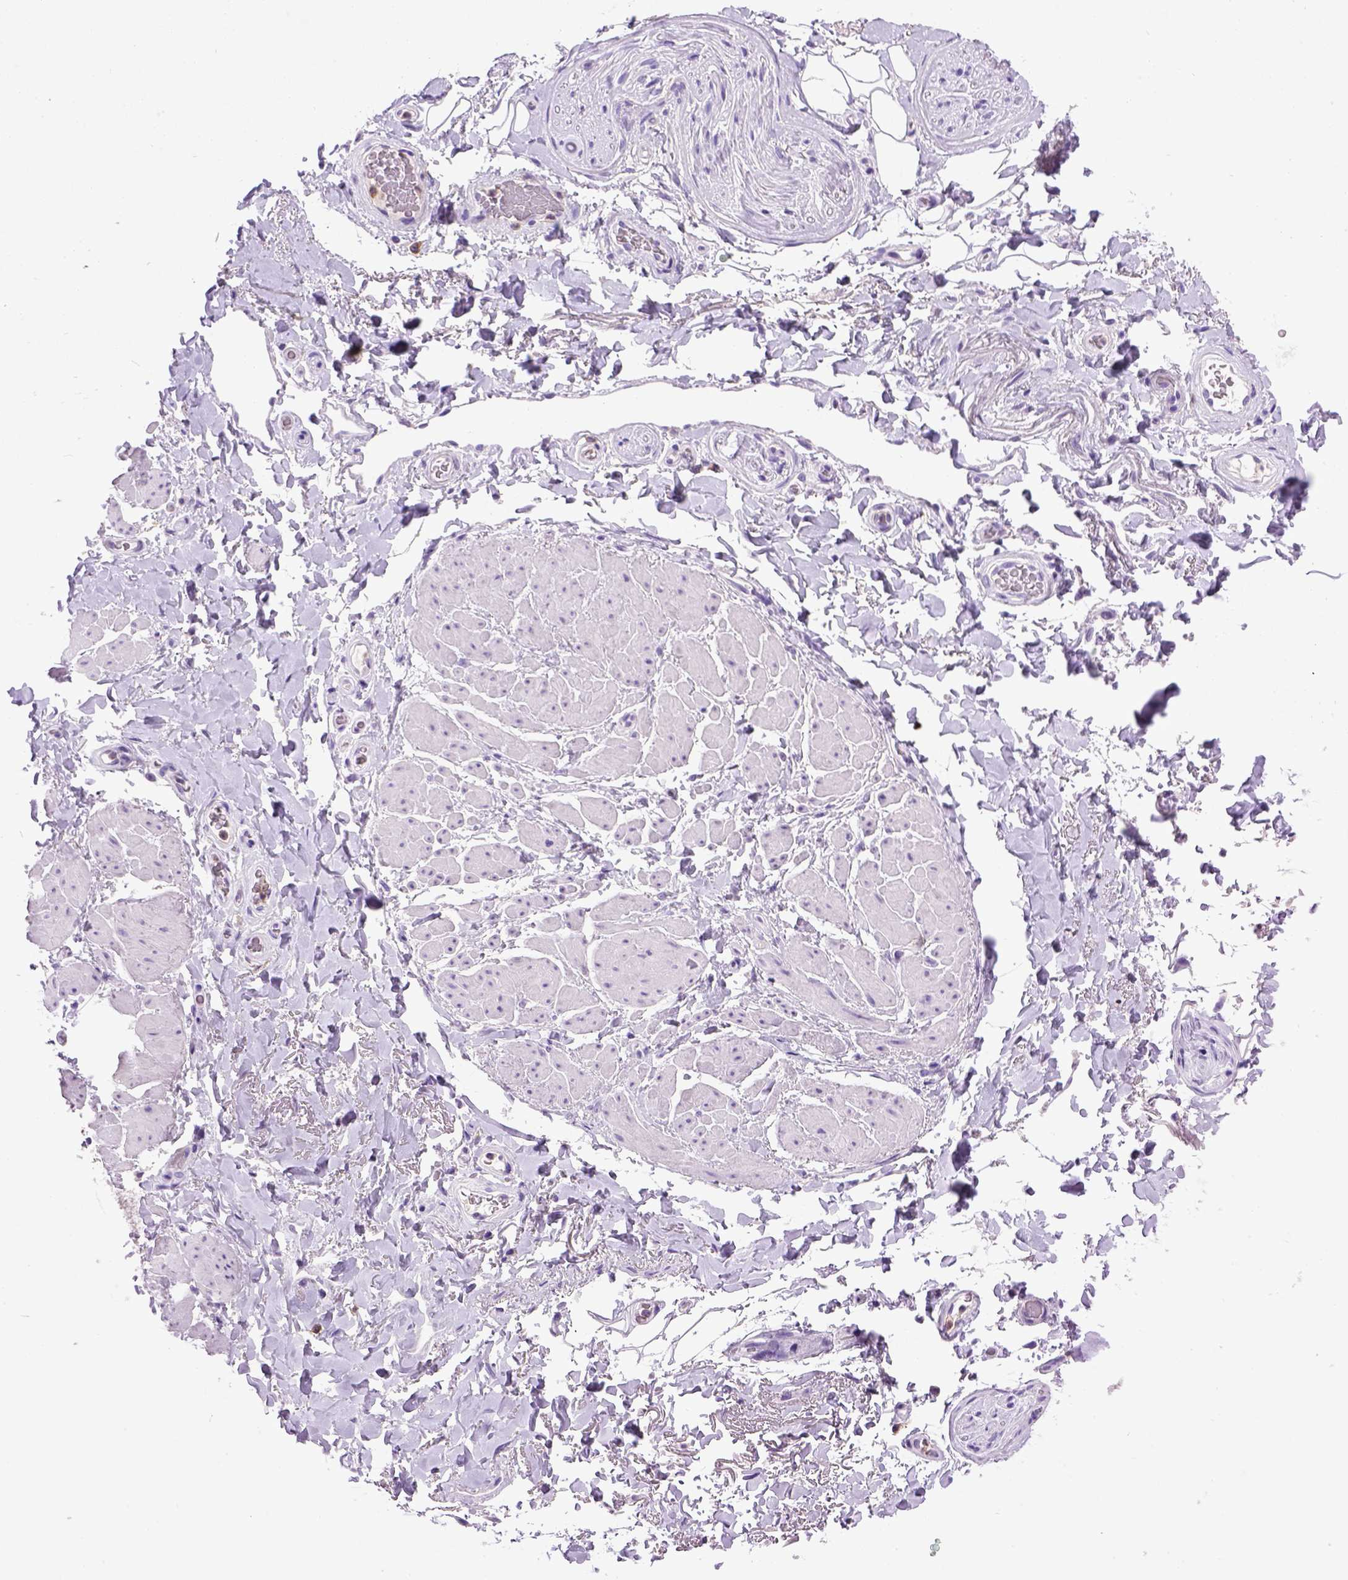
{"staining": {"intensity": "negative", "quantity": "none", "location": "none"}, "tissue": "adipose tissue", "cell_type": "Adipocytes", "image_type": "normal", "snomed": [{"axis": "morphology", "description": "Normal tissue, NOS"}, {"axis": "topography", "description": "Anal"}, {"axis": "topography", "description": "Peripheral nerve tissue"}], "caption": "Human adipose tissue stained for a protein using immunohistochemistry reveals no staining in adipocytes.", "gene": "ITGAX", "patient": {"sex": "male", "age": 53}}